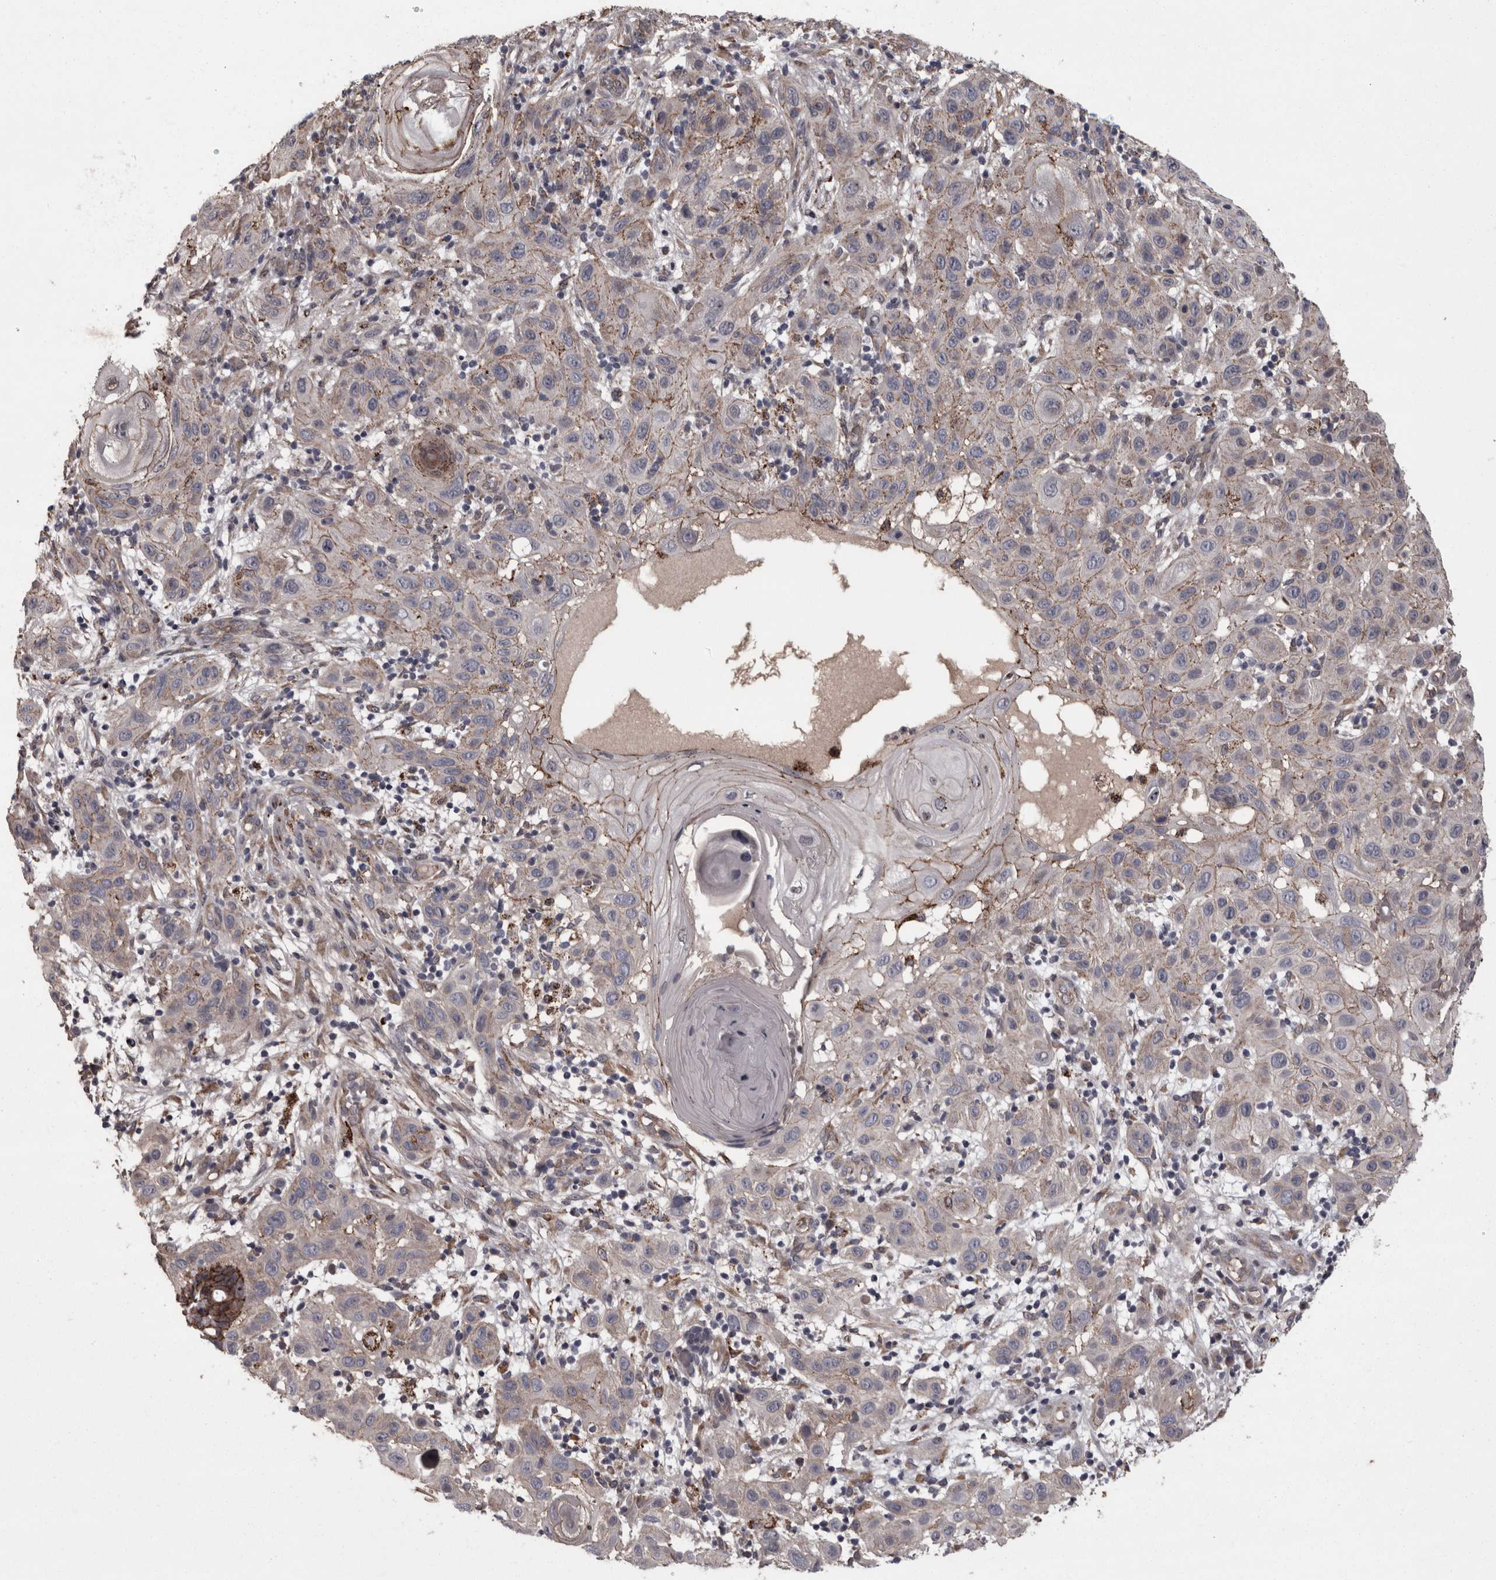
{"staining": {"intensity": "weak", "quantity": "25%-75%", "location": "cytoplasmic/membranous"}, "tissue": "skin cancer", "cell_type": "Tumor cells", "image_type": "cancer", "snomed": [{"axis": "morphology", "description": "Normal tissue, NOS"}, {"axis": "morphology", "description": "Squamous cell carcinoma, NOS"}, {"axis": "topography", "description": "Skin"}], "caption": "Immunohistochemical staining of skin cancer (squamous cell carcinoma) reveals low levels of weak cytoplasmic/membranous protein expression in approximately 25%-75% of tumor cells. The protein of interest is shown in brown color, while the nuclei are stained blue.", "gene": "PCDH17", "patient": {"sex": "female", "age": 96}}